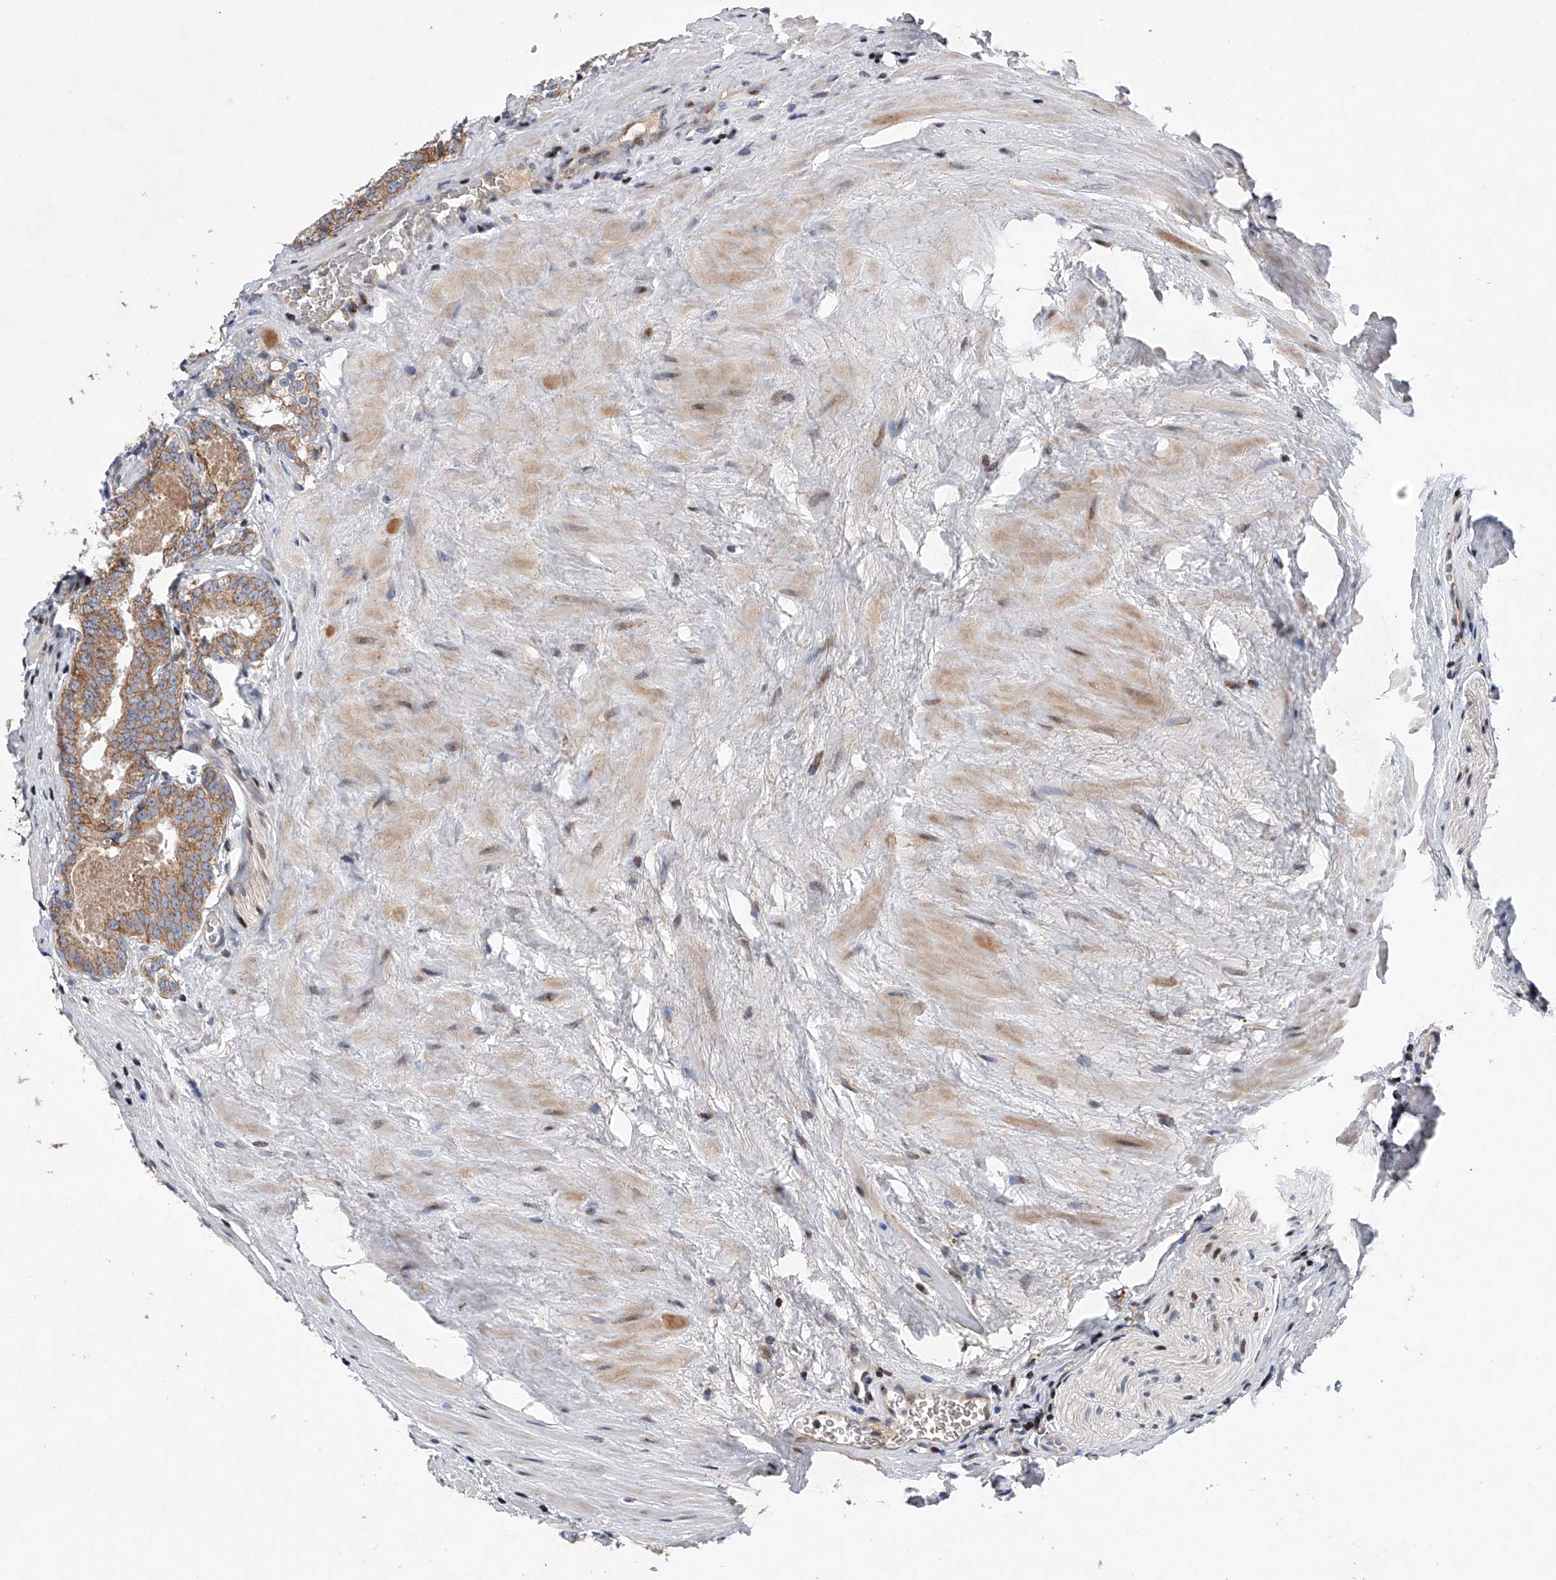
{"staining": {"intensity": "weak", "quantity": "25%-75%", "location": "cytoplasmic/membranous"}, "tissue": "prostate cancer", "cell_type": "Tumor cells", "image_type": "cancer", "snomed": [{"axis": "morphology", "description": "Adenocarcinoma, High grade"}, {"axis": "topography", "description": "Prostate"}], "caption": "Immunohistochemical staining of human prostate cancer shows weak cytoplasmic/membranous protein staining in approximately 25%-75% of tumor cells.", "gene": "CDH12", "patient": {"sex": "male", "age": 57}}